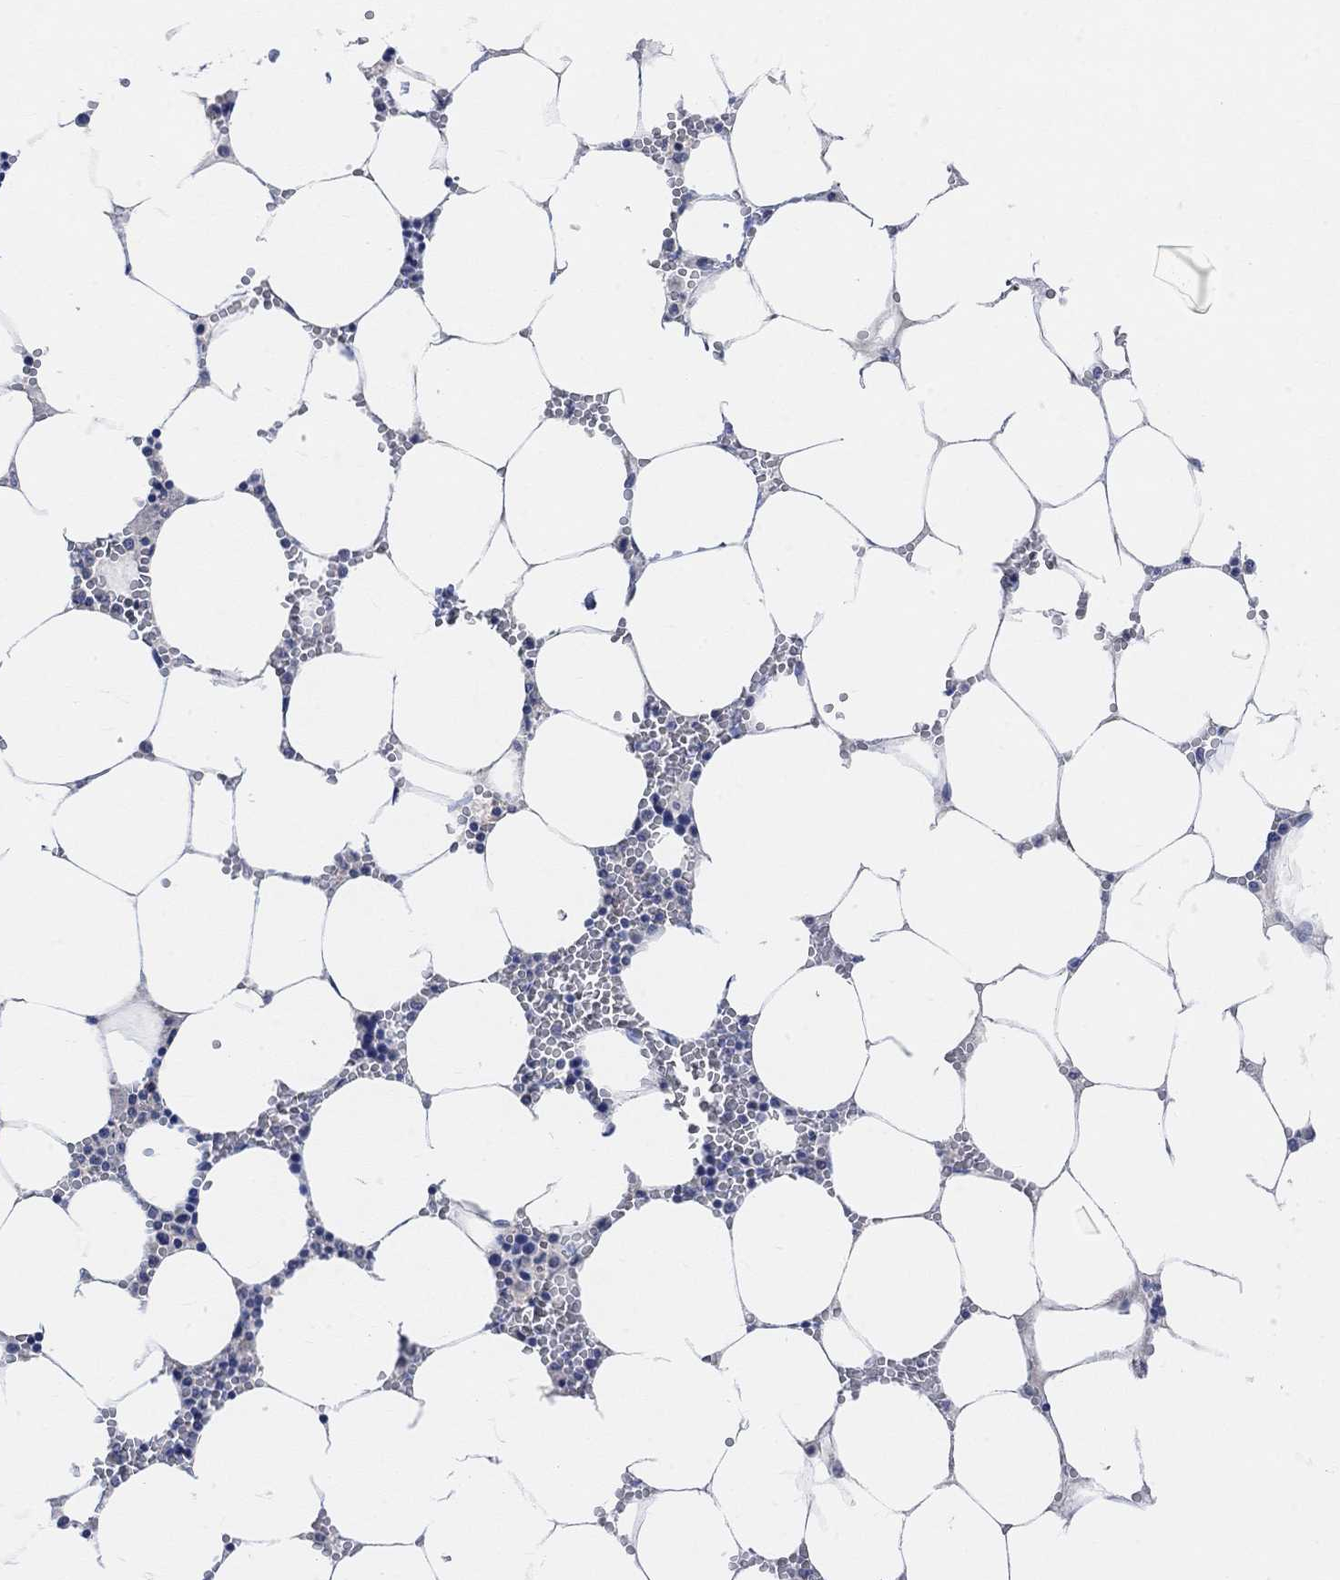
{"staining": {"intensity": "strong", "quantity": "<25%", "location": "cytoplasmic/membranous"}, "tissue": "bone marrow", "cell_type": "Hematopoietic cells", "image_type": "normal", "snomed": [{"axis": "morphology", "description": "Normal tissue, NOS"}, {"axis": "topography", "description": "Bone marrow"}], "caption": "Benign bone marrow reveals strong cytoplasmic/membranous expression in approximately <25% of hematopoietic cells.", "gene": "HCRTR1", "patient": {"sex": "female", "age": 64}}